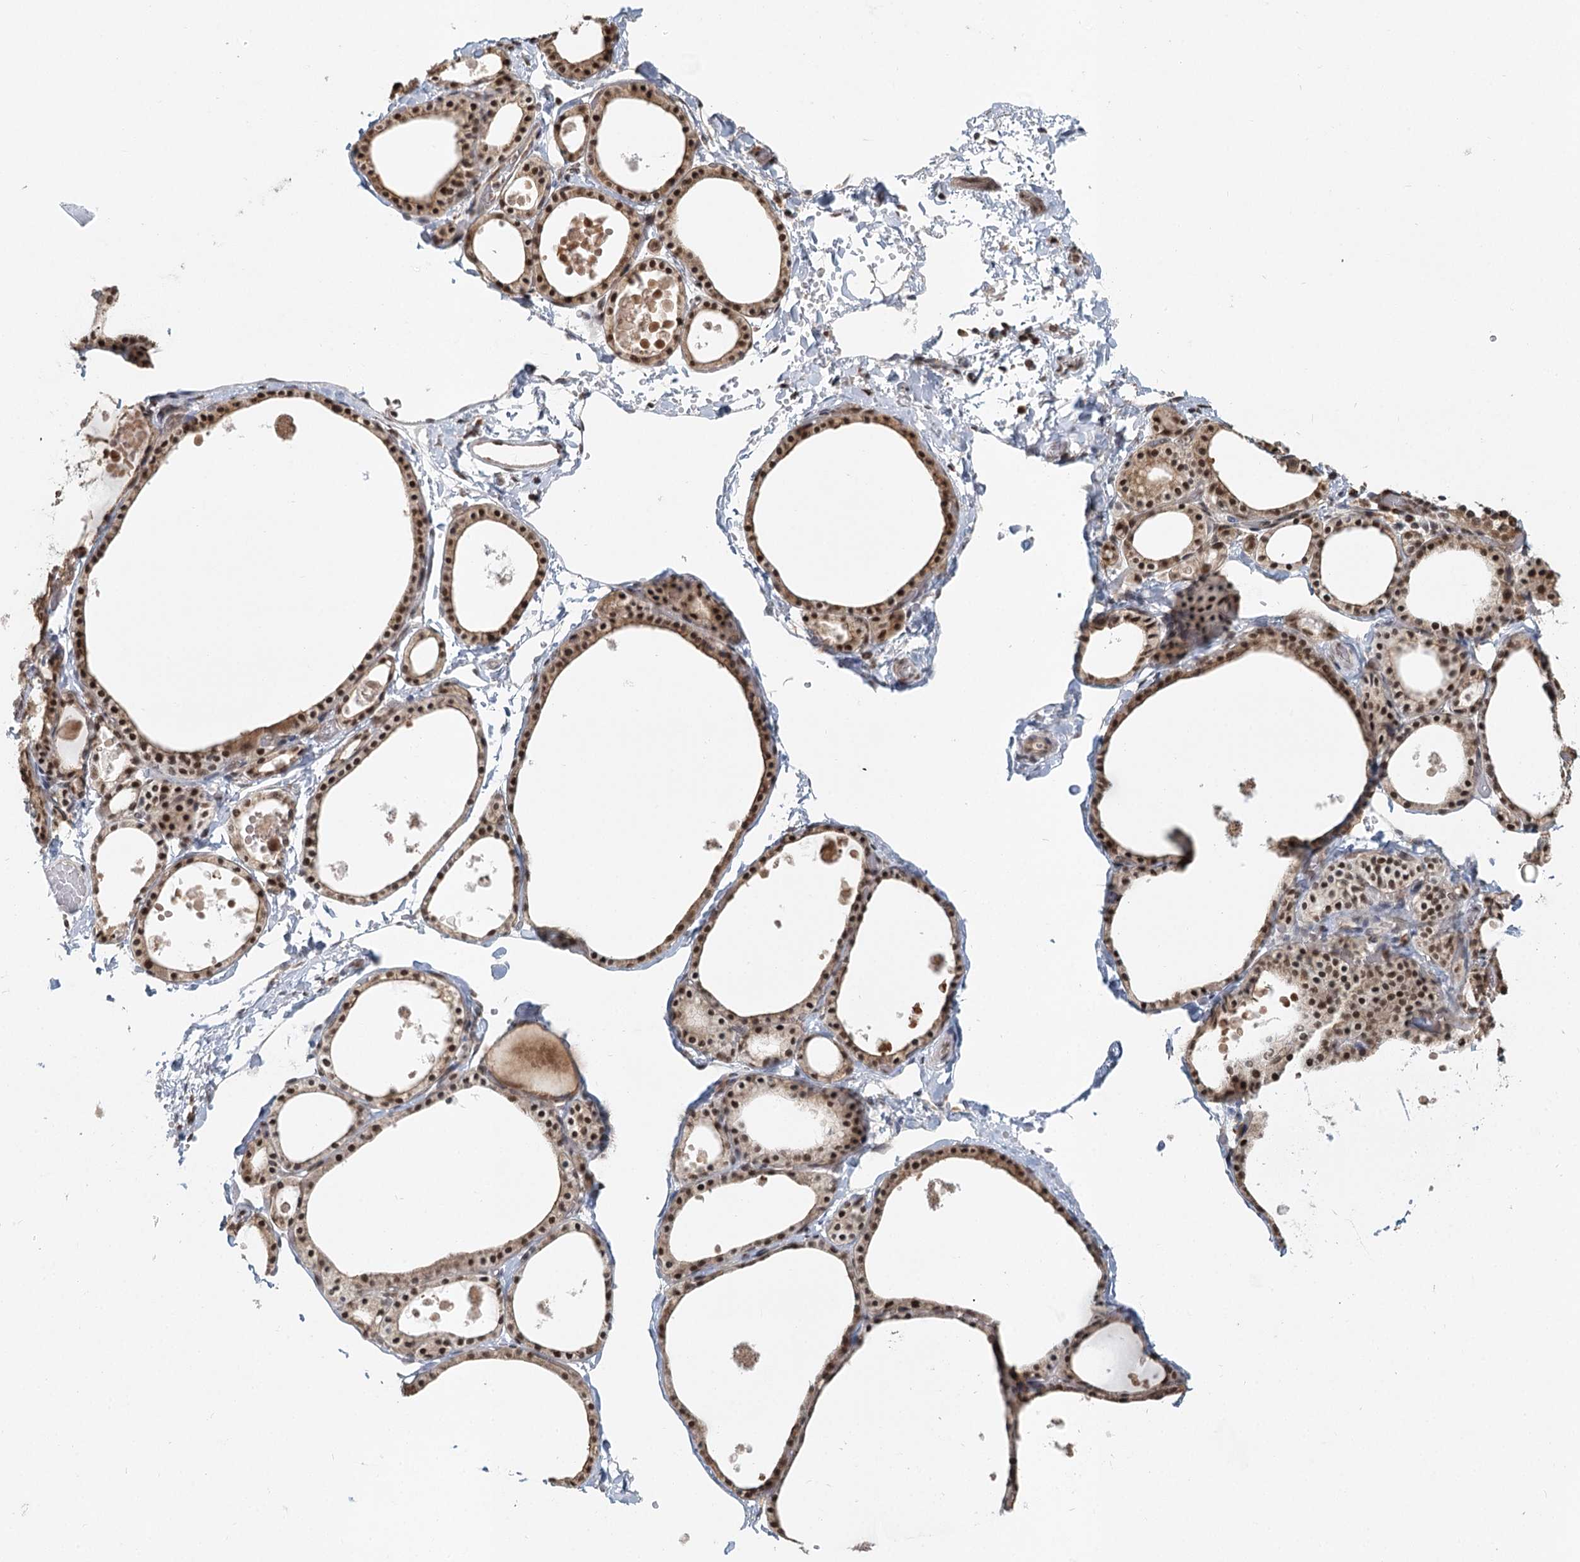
{"staining": {"intensity": "strong", "quantity": ">75%", "location": "nuclear"}, "tissue": "thyroid gland", "cell_type": "Glandular cells", "image_type": "normal", "snomed": [{"axis": "morphology", "description": "Normal tissue, NOS"}, {"axis": "topography", "description": "Thyroid gland"}], "caption": "About >75% of glandular cells in benign thyroid gland display strong nuclear protein expression as visualized by brown immunohistochemical staining.", "gene": "GPALPP1", "patient": {"sex": "male", "age": 56}}